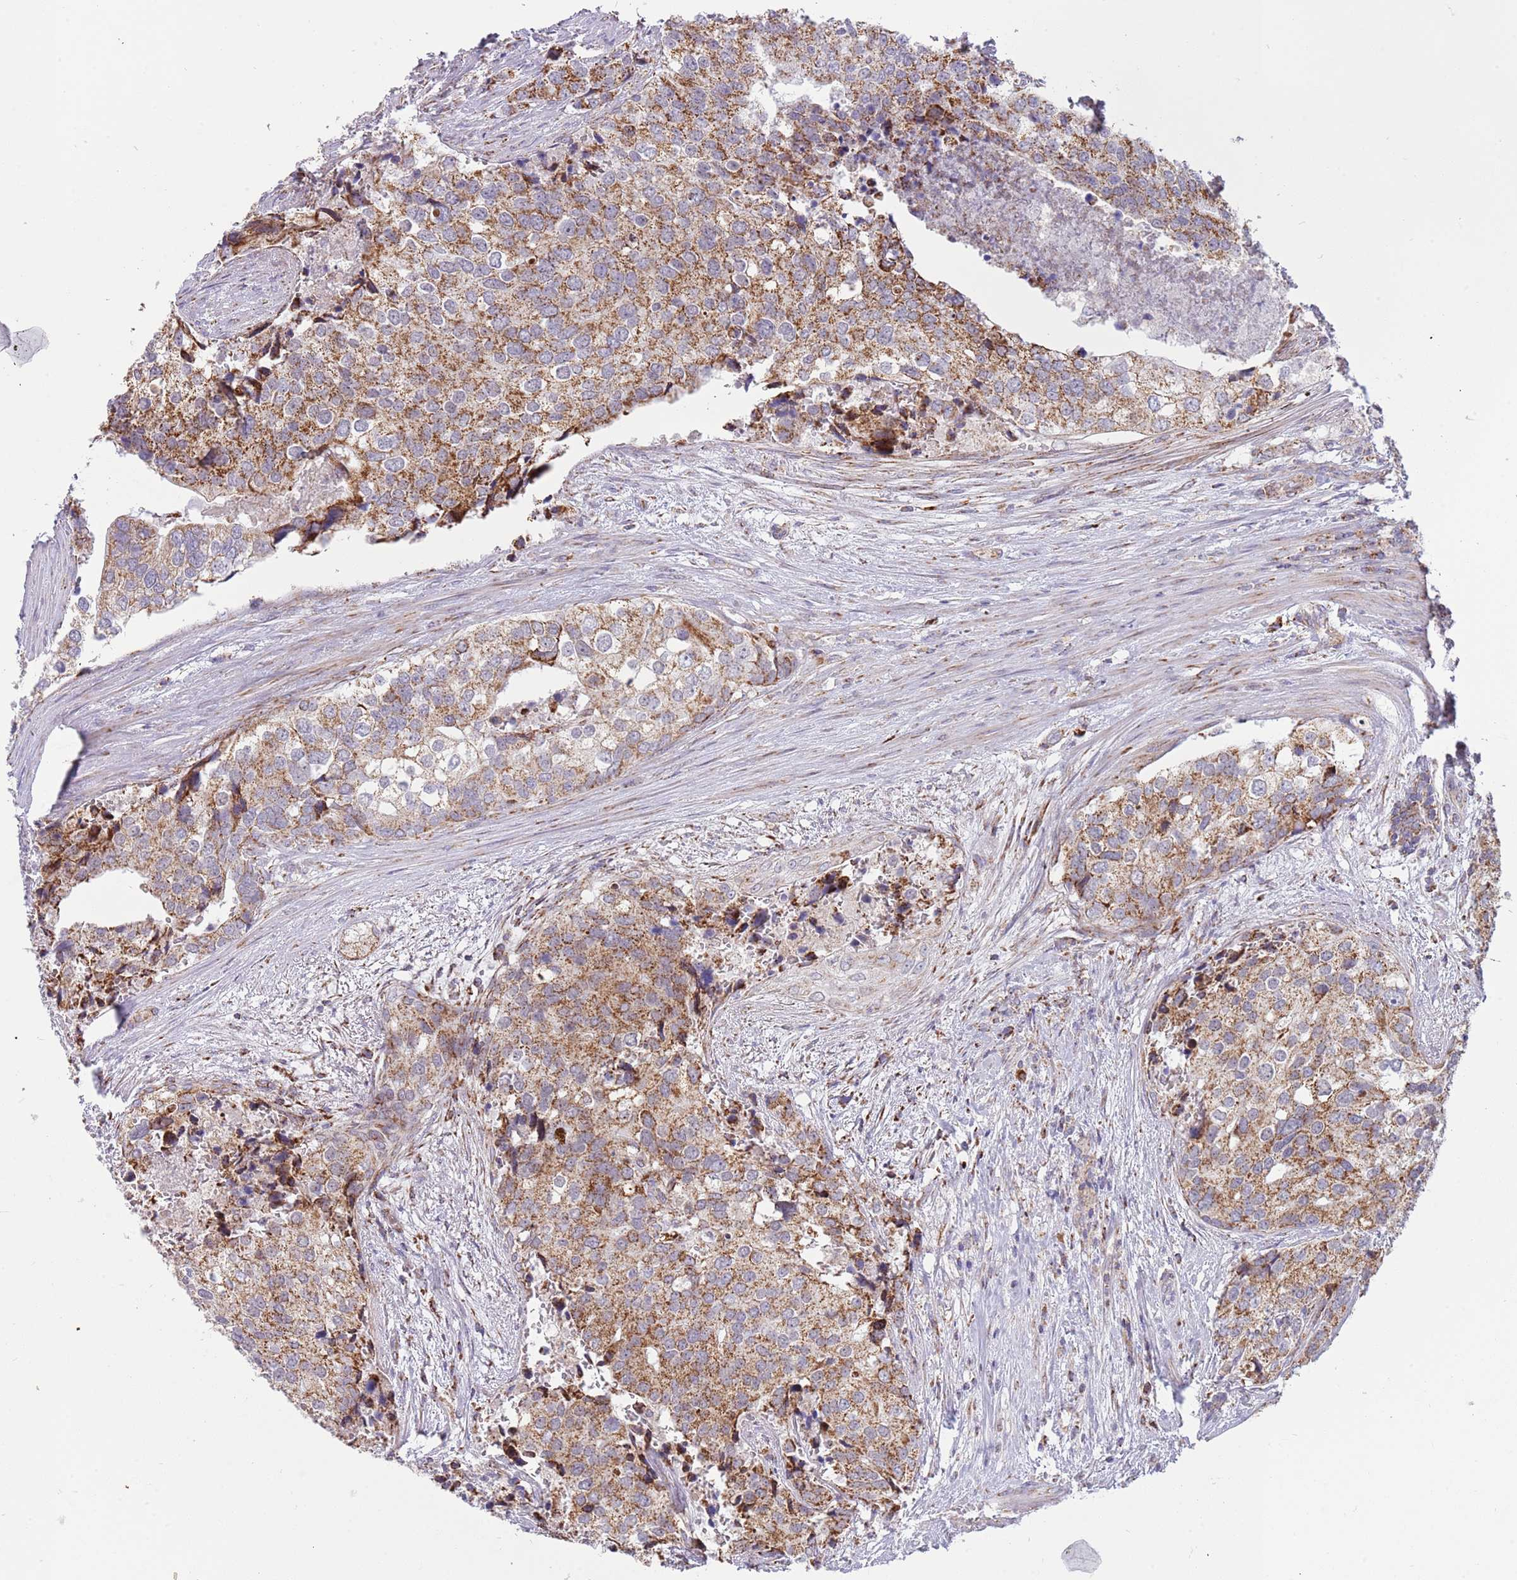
{"staining": {"intensity": "moderate", "quantity": ">75%", "location": "cytoplasmic/membranous"}, "tissue": "prostate cancer", "cell_type": "Tumor cells", "image_type": "cancer", "snomed": [{"axis": "morphology", "description": "Adenocarcinoma, High grade"}, {"axis": "topography", "description": "Prostate"}], "caption": "DAB (3,3'-diaminobenzidine) immunohistochemical staining of human prostate cancer (high-grade adenocarcinoma) shows moderate cytoplasmic/membranous protein expression in about >75% of tumor cells.", "gene": "LHX6", "patient": {"sex": "male", "age": 62}}